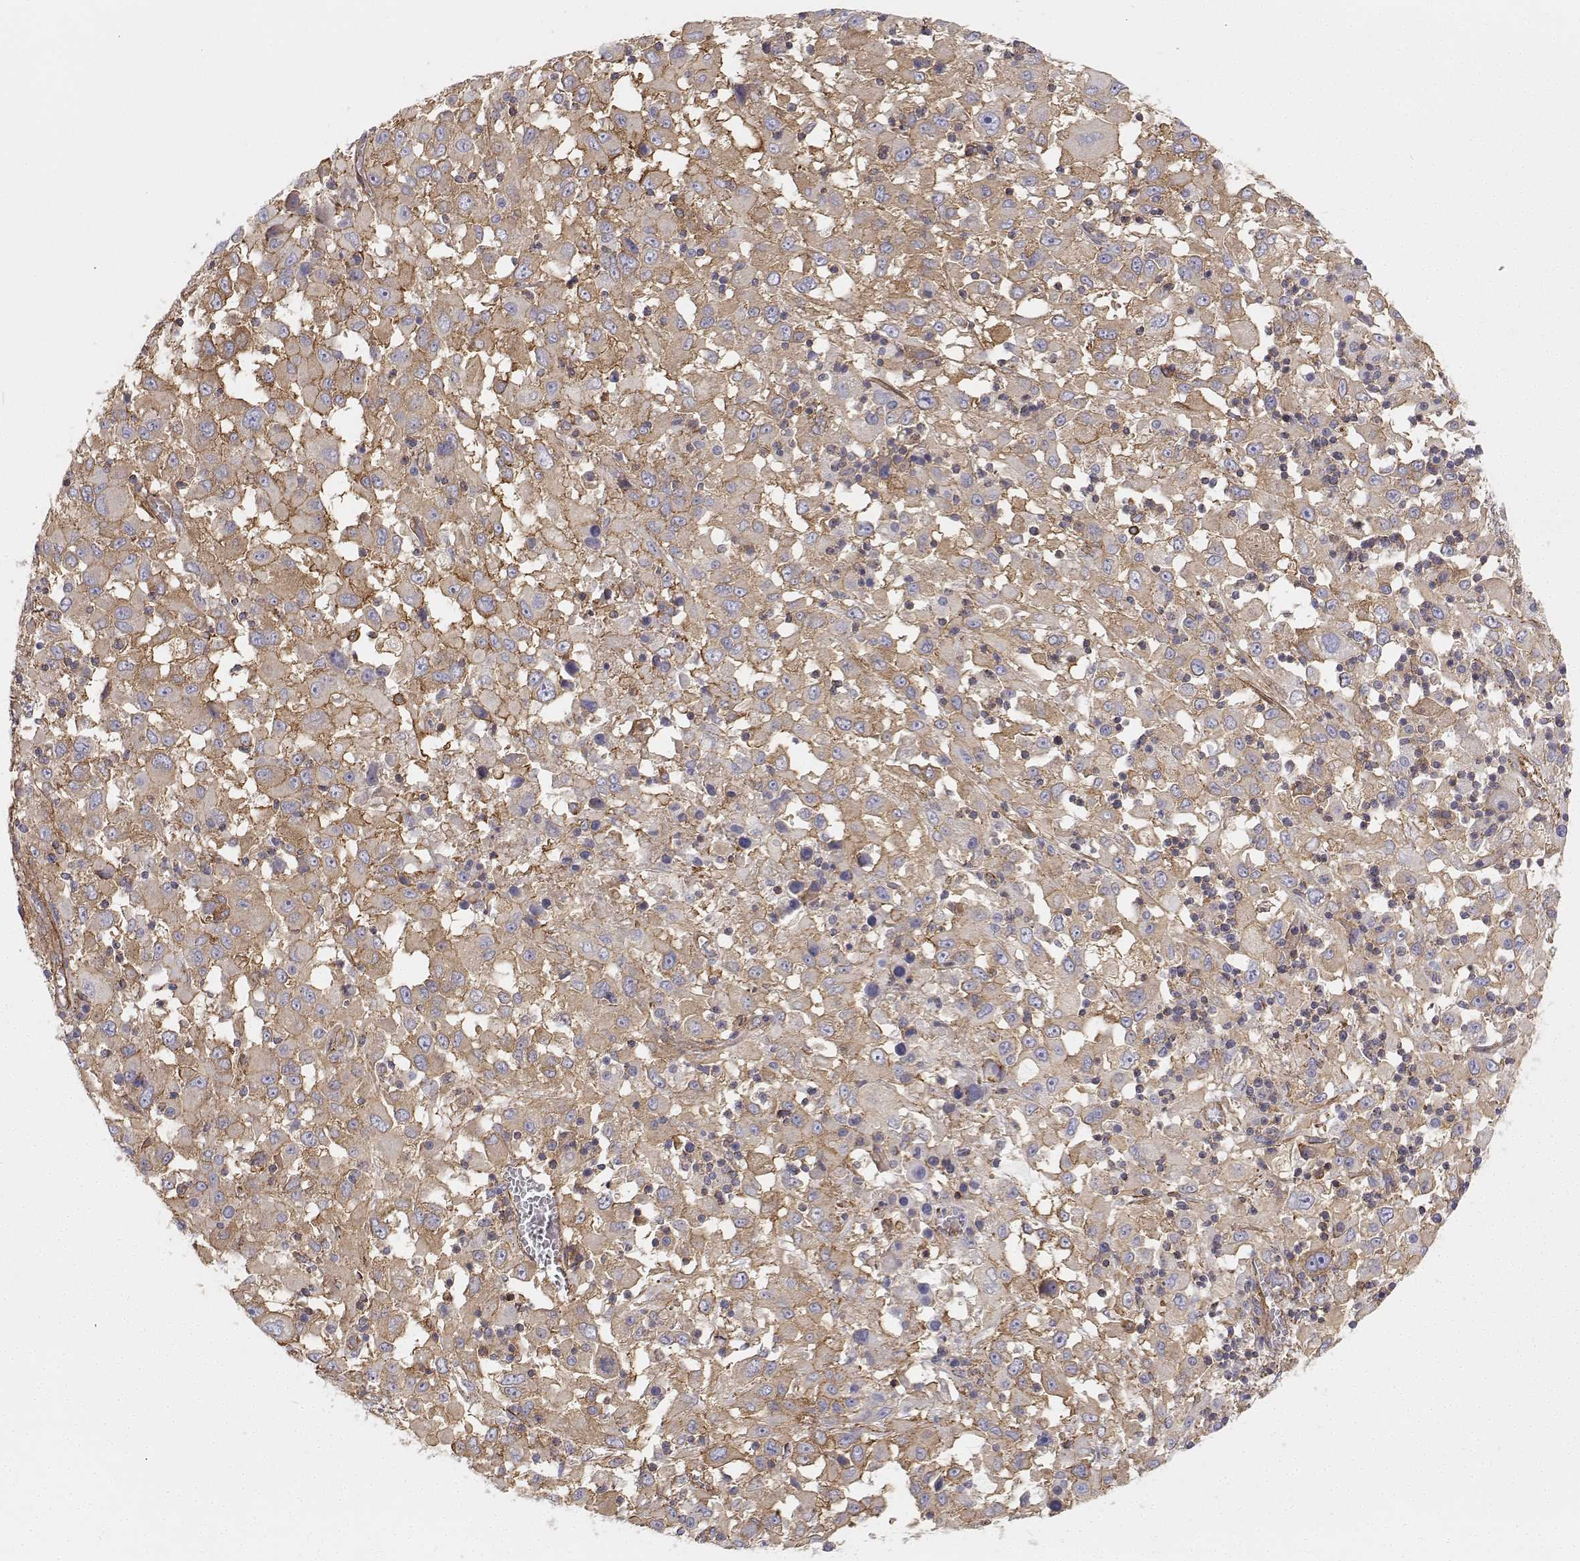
{"staining": {"intensity": "weak", "quantity": ">75%", "location": "cytoplasmic/membranous"}, "tissue": "melanoma", "cell_type": "Tumor cells", "image_type": "cancer", "snomed": [{"axis": "morphology", "description": "Malignant melanoma, Metastatic site"}, {"axis": "topography", "description": "Soft tissue"}], "caption": "Approximately >75% of tumor cells in human malignant melanoma (metastatic site) reveal weak cytoplasmic/membranous protein expression as visualized by brown immunohistochemical staining.", "gene": "MYH9", "patient": {"sex": "male", "age": 50}}